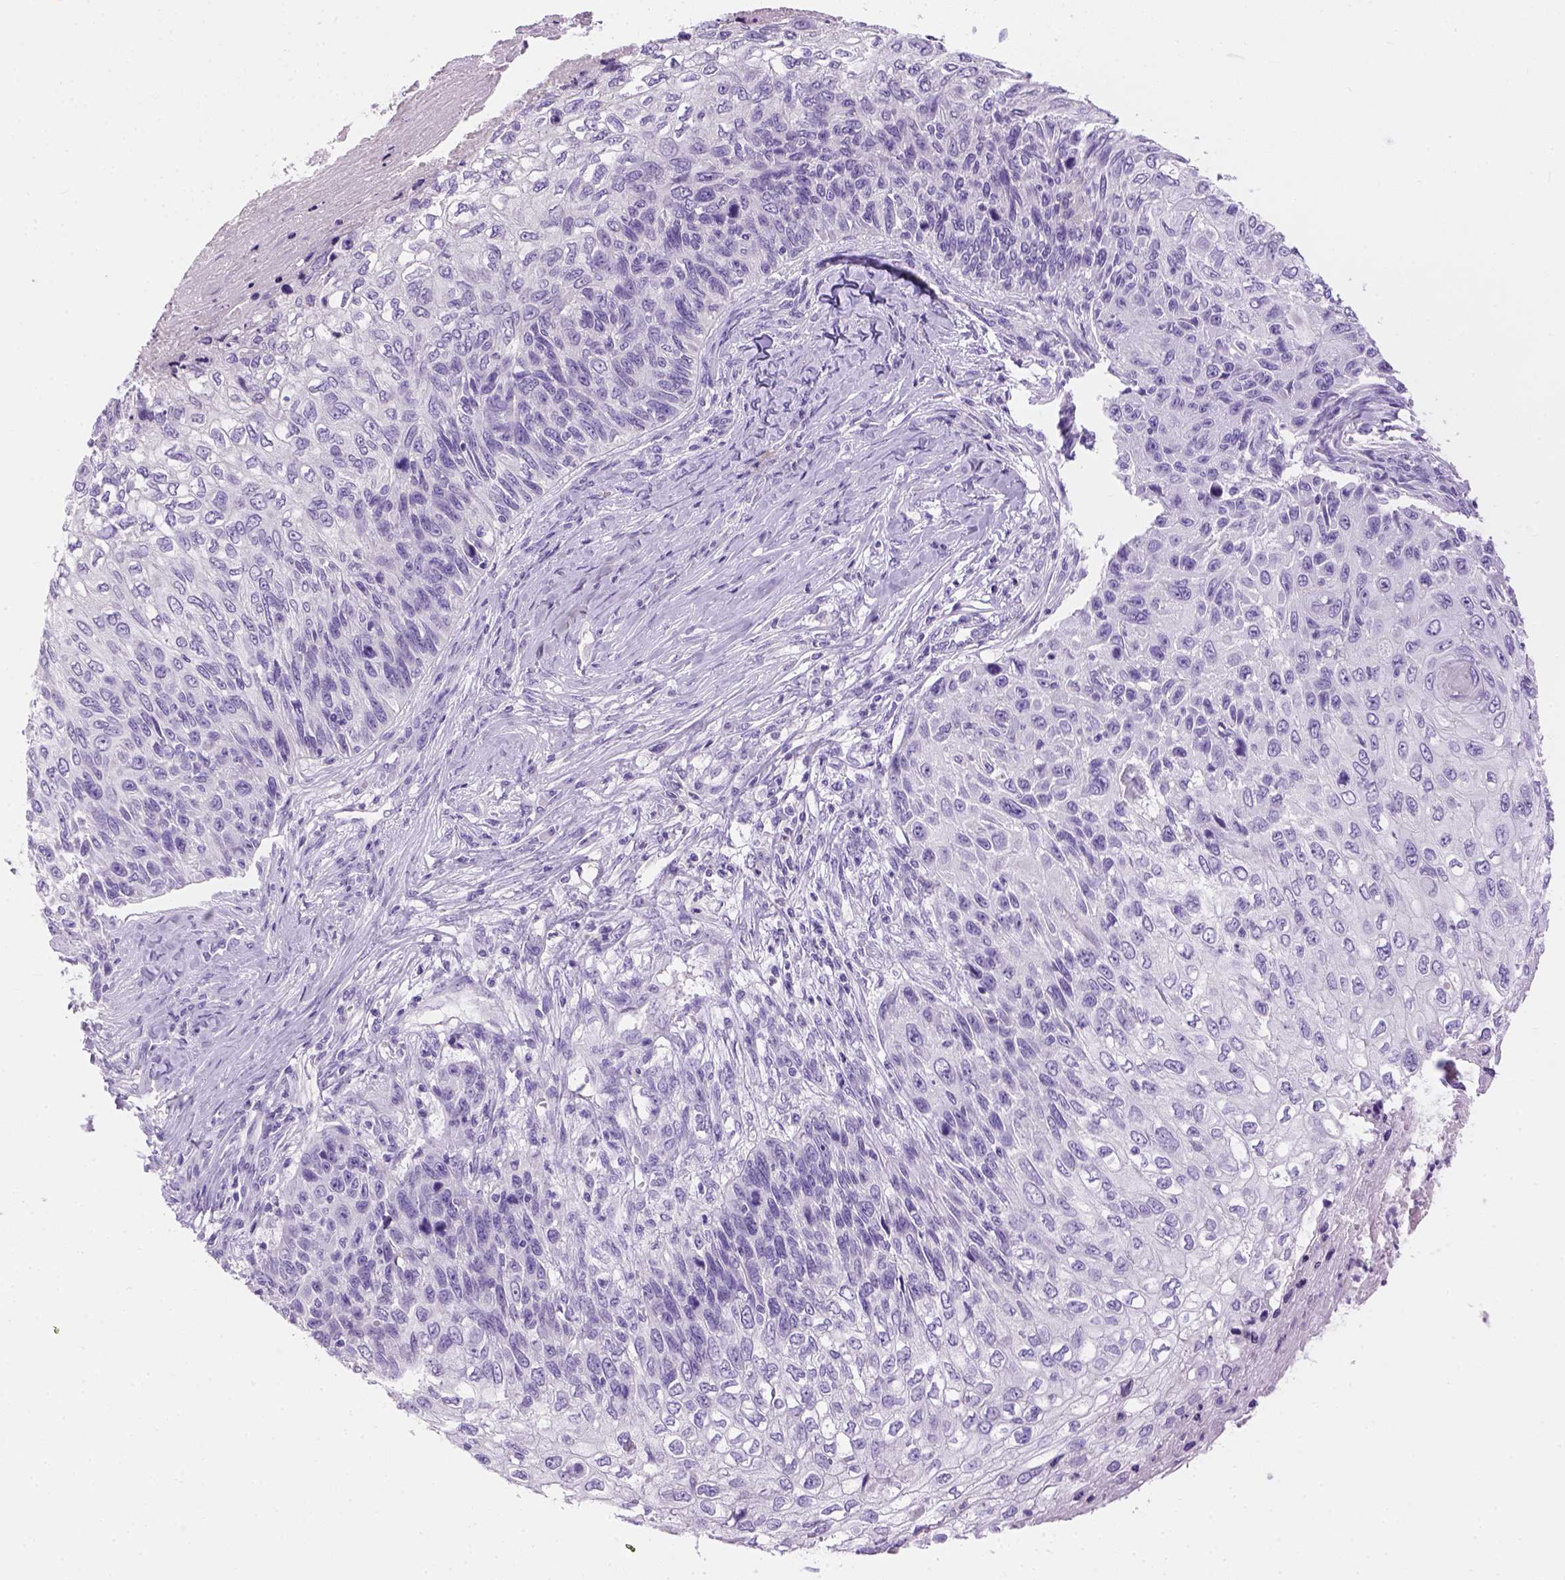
{"staining": {"intensity": "negative", "quantity": "none", "location": "none"}, "tissue": "skin cancer", "cell_type": "Tumor cells", "image_type": "cancer", "snomed": [{"axis": "morphology", "description": "Squamous cell carcinoma, NOS"}, {"axis": "topography", "description": "Skin"}], "caption": "The histopathology image reveals no staining of tumor cells in skin squamous cell carcinoma.", "gene": "TMEM38A", "patient": {"sex": "male", "age": 92}}